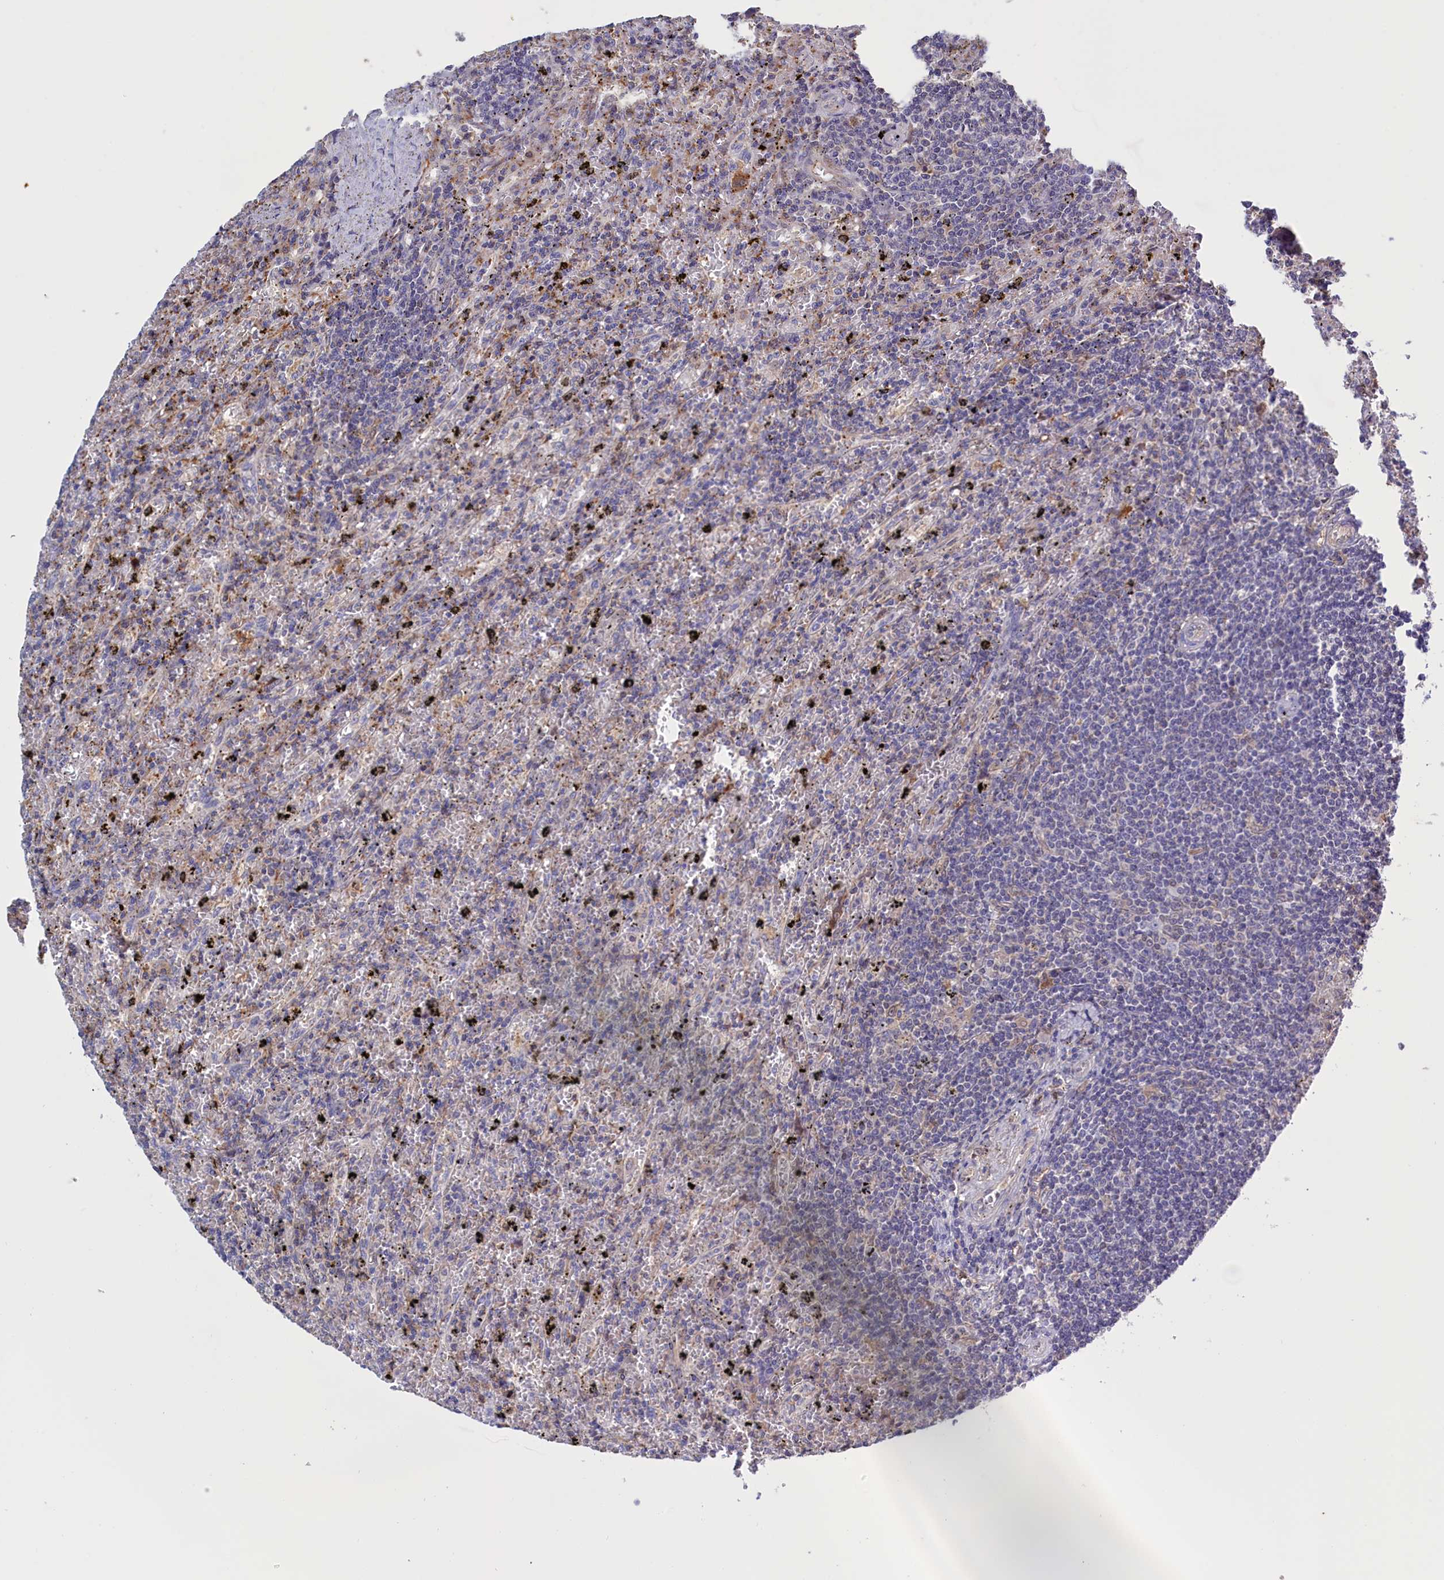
{"staining": {"intensity": "negative", "quantity": "none", "location": "none"}, "tissue": "lymphoma", "cell_type": "Tumor cells", "image_type": "cancer", "snomed": [{"axis": "morphology", "description": "Malignant lymphoma, non-Hodgkin's type, Low grade"}, {"axis": "topography", "description": "Spleen"}], "caption": "Immunohistochemical staining of lymphoma exhibits no significant positivity in tumor cells.", "gene": "ARHGAP18", "patient": {"sex": "male", "age": 76}}